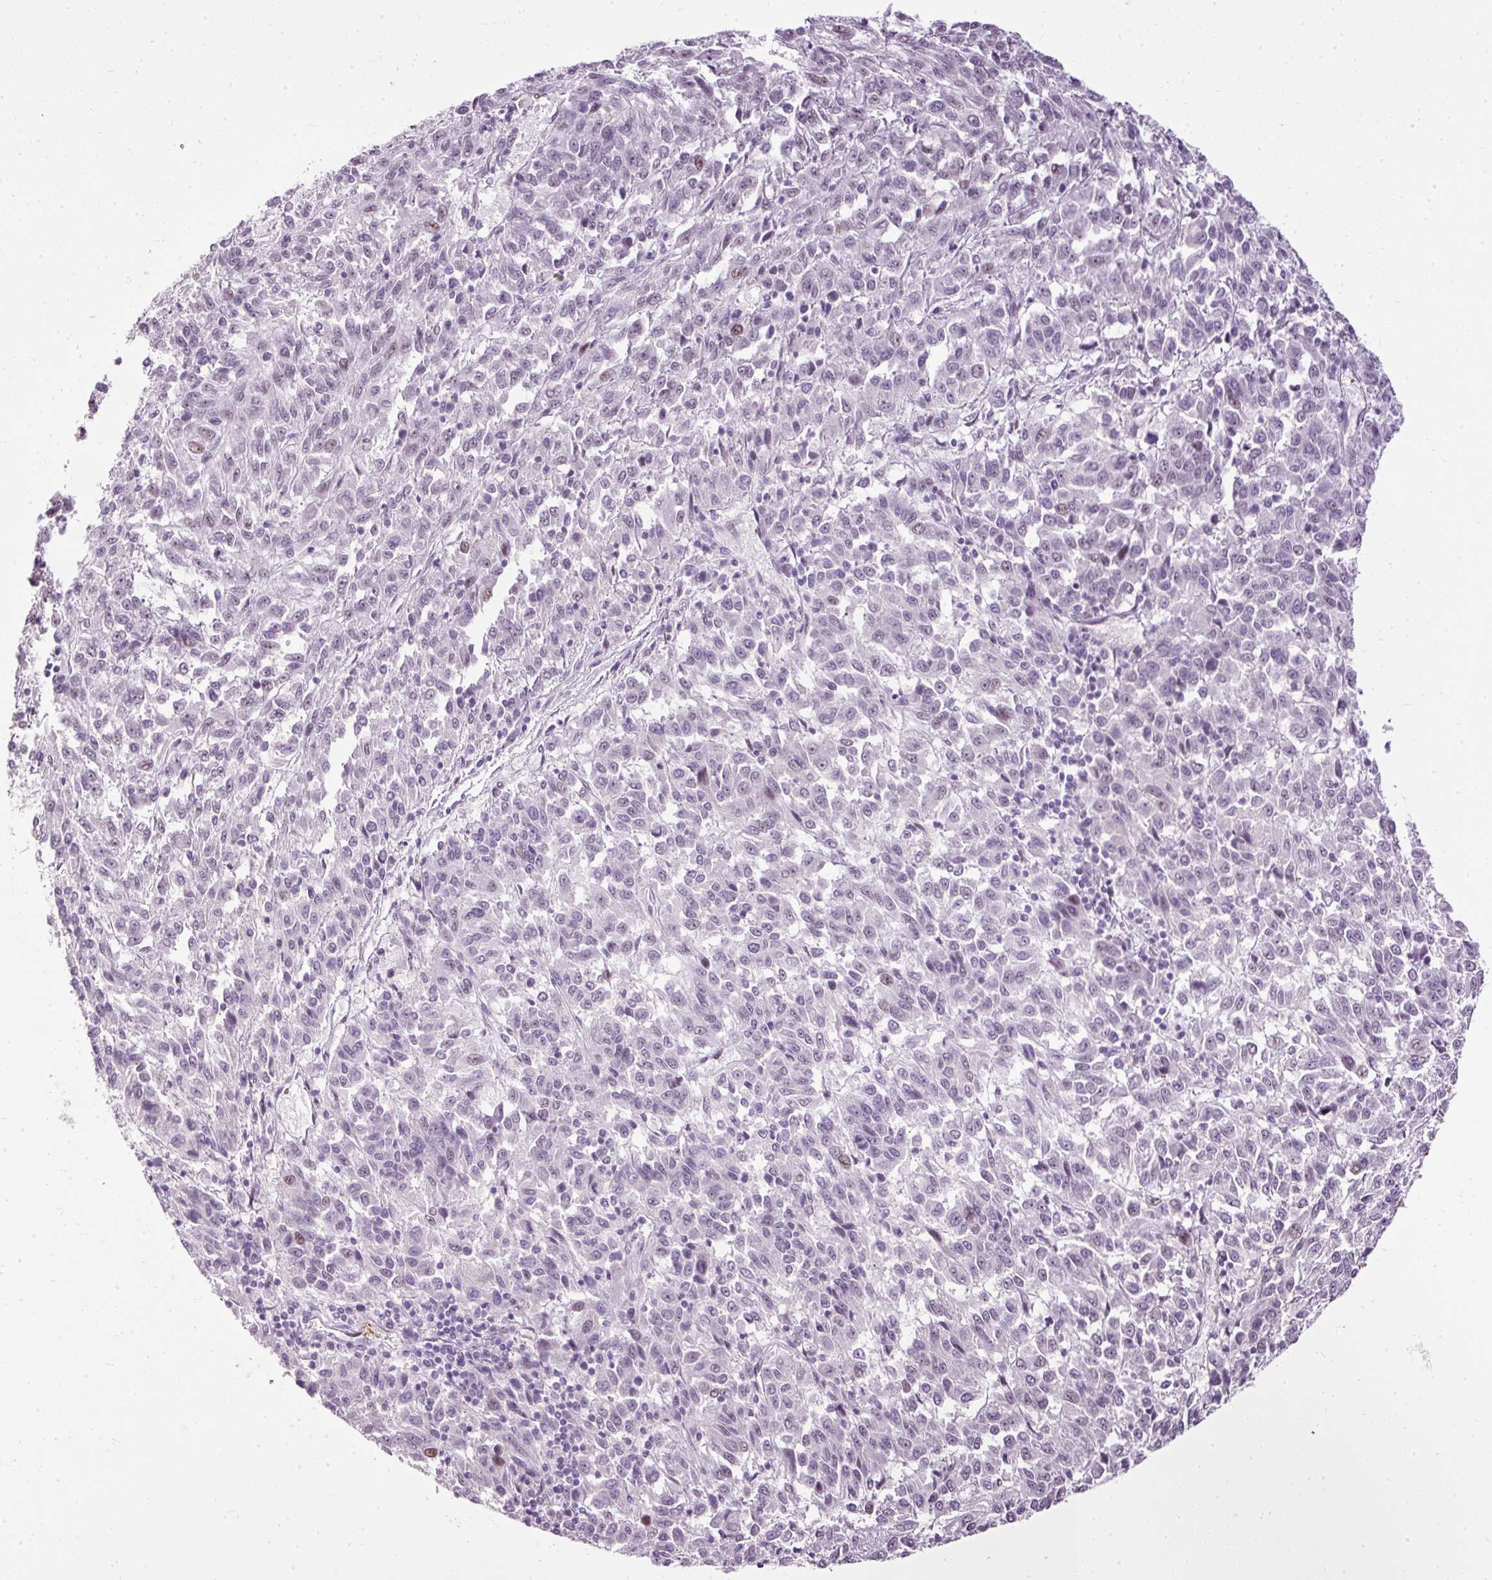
{"staining": {"intensity": "weak", "quantity": "25%-75%", "location": "nuclear"}, "tissue": "melanoma", "cell_type": "Tumor cells", "image_type": "cancer", "snomed": [{"axis": "morphology", "description": "Malignant melanoma, Metastatic site"}, {"axis": "topography", "description": "Lung"}], "caption": "Malignant melanoma (metastatic site) stained with IHC reveals weak nuclear staining in about 25%-75% of tumor cells.", "gene": "PDE6B", "patient": {"sex": "male", "age": 64}}